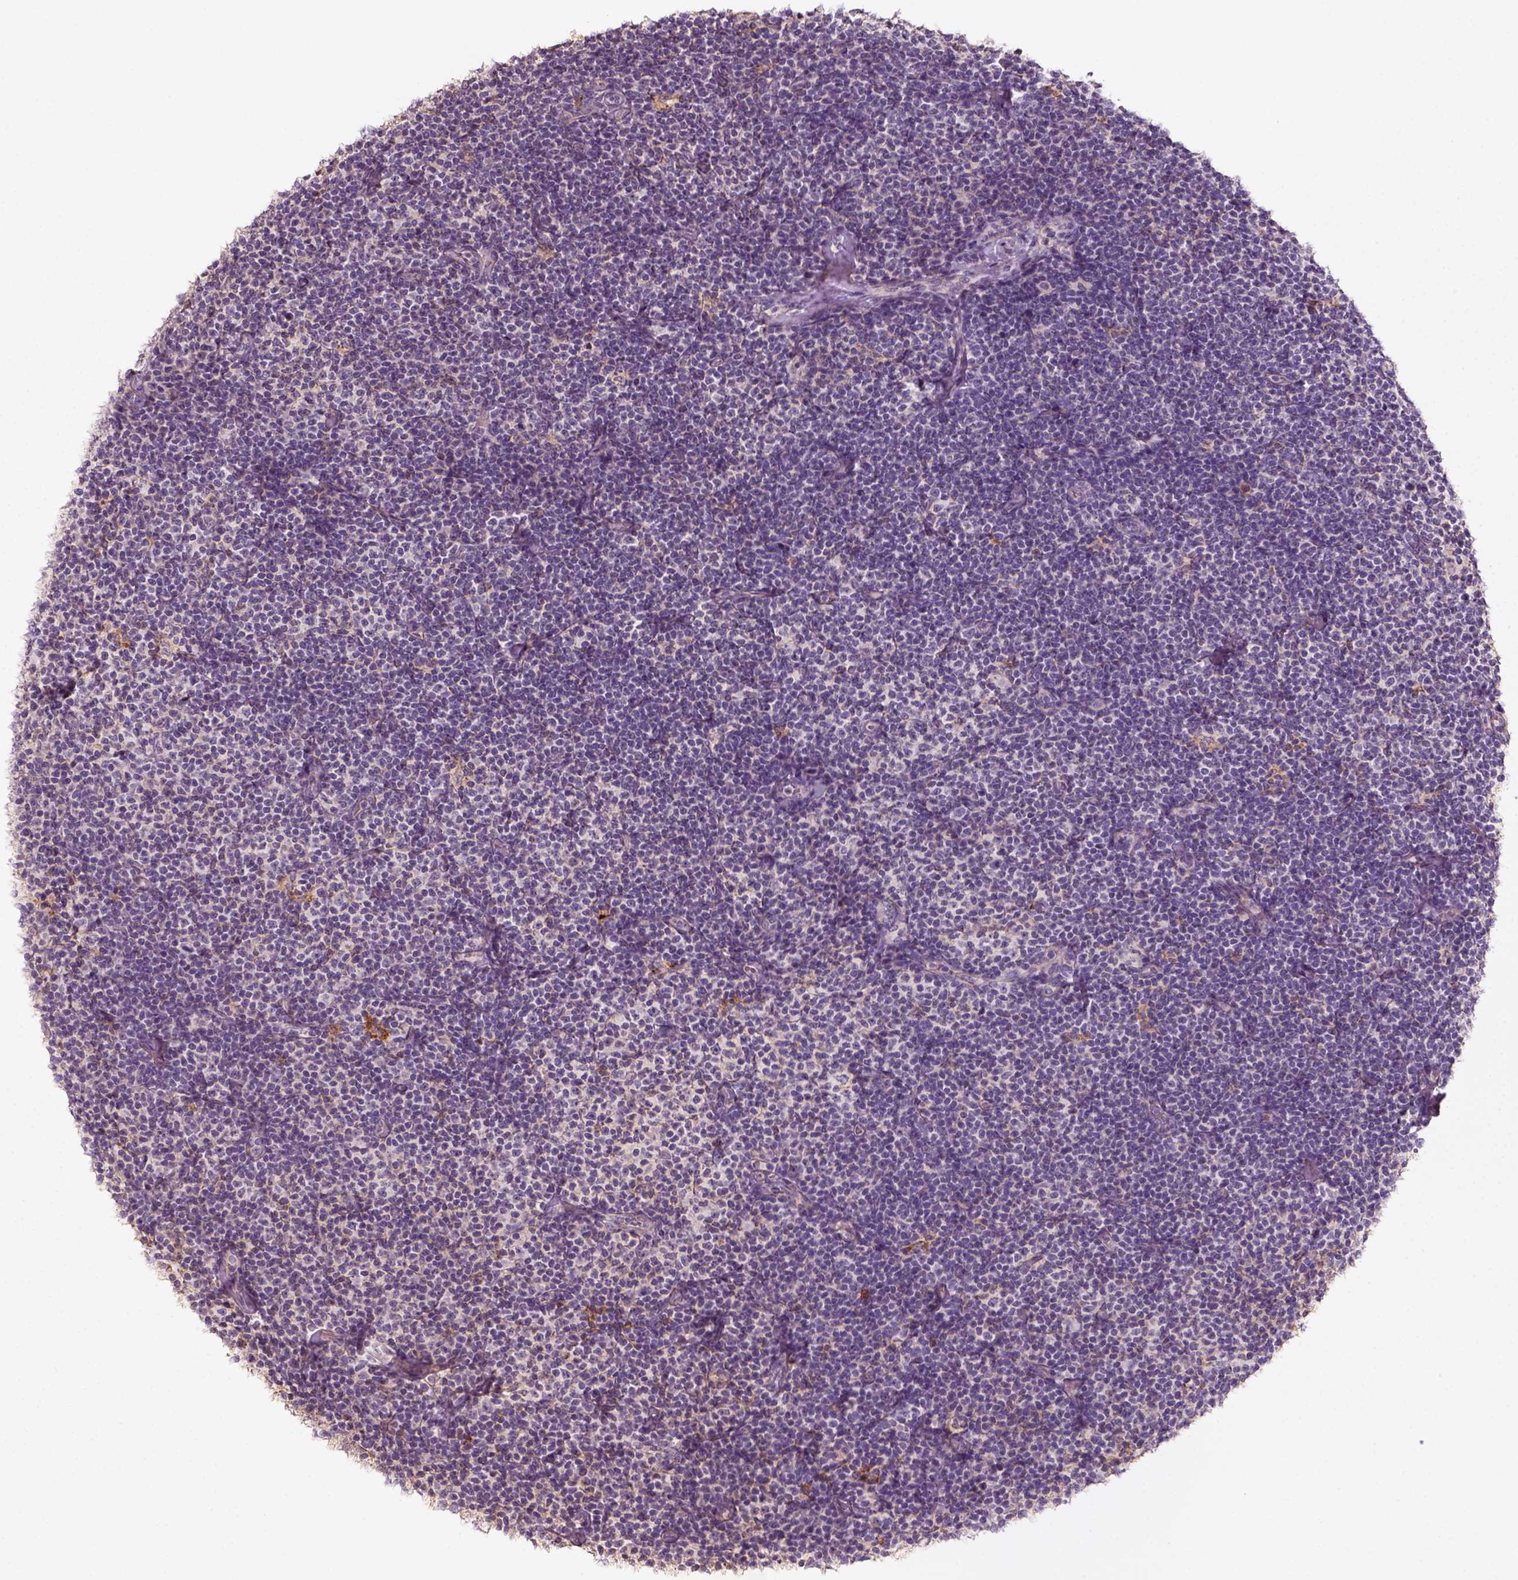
{"staining": {"intensity": "weak", "quantity": "<25%", "location": "cytoplasmic/membranous"}, "tissue": "lymphoma", "cell_type": "Tumor cells", "image_type": "cancer", "snomed": [{"axis": "morphology", "description": "Malignant lymphoma, non-Hodgkin's type, Low grade"}, {"axis": "topography", "description": "Lymph node"}], "caption": "Tumor cells are negative for brown protein staining in malignant lymphoma, non-Hodgkin's type (low-grade). (Immunohistochemistry, brightfield microscopy, high magnification).", "gene": "AQP9", "patient": {"sex": "male", "age": 81}}